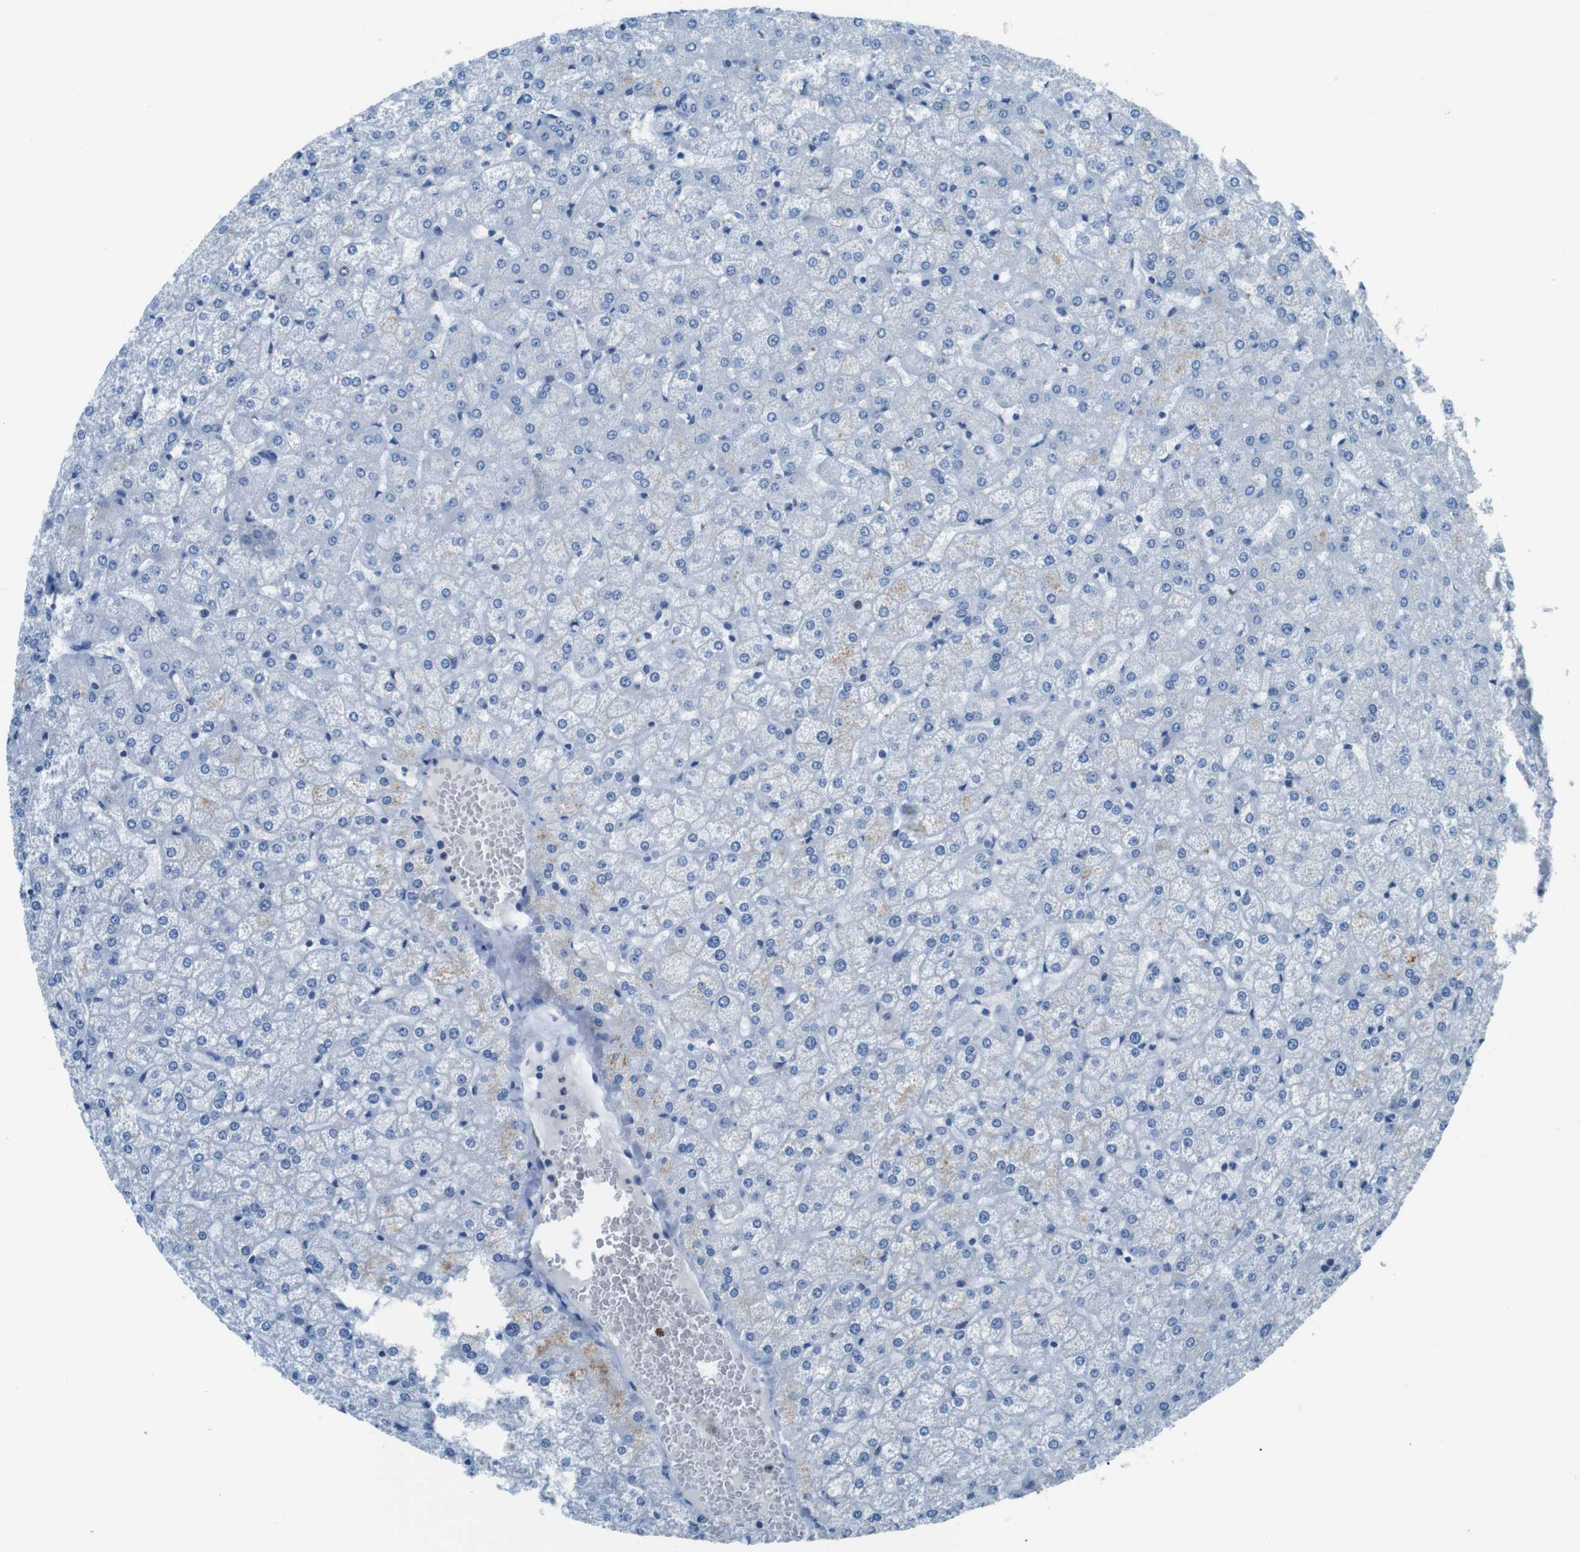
{"staining": {"intensity": "negative", "quantity": "none", "location": "none"}, "tissue": "liver", "cell_type": "Cholangiocytes", "image_type": "normal", "snomed": [{"axis": "morphology", "description": "Normal tissue, NOS"}, {"axis": "topography", "description": "Liver"}], "caption": "There is no significant expression in cholangiocytes of liver. Brightfield microscopy of immunohistochemistry stained with DAB (brown) and hematoxylin (blue), captured at high magnification.", "gene": "NANOS2", "patient": {"sex": "female", "age": 32}}